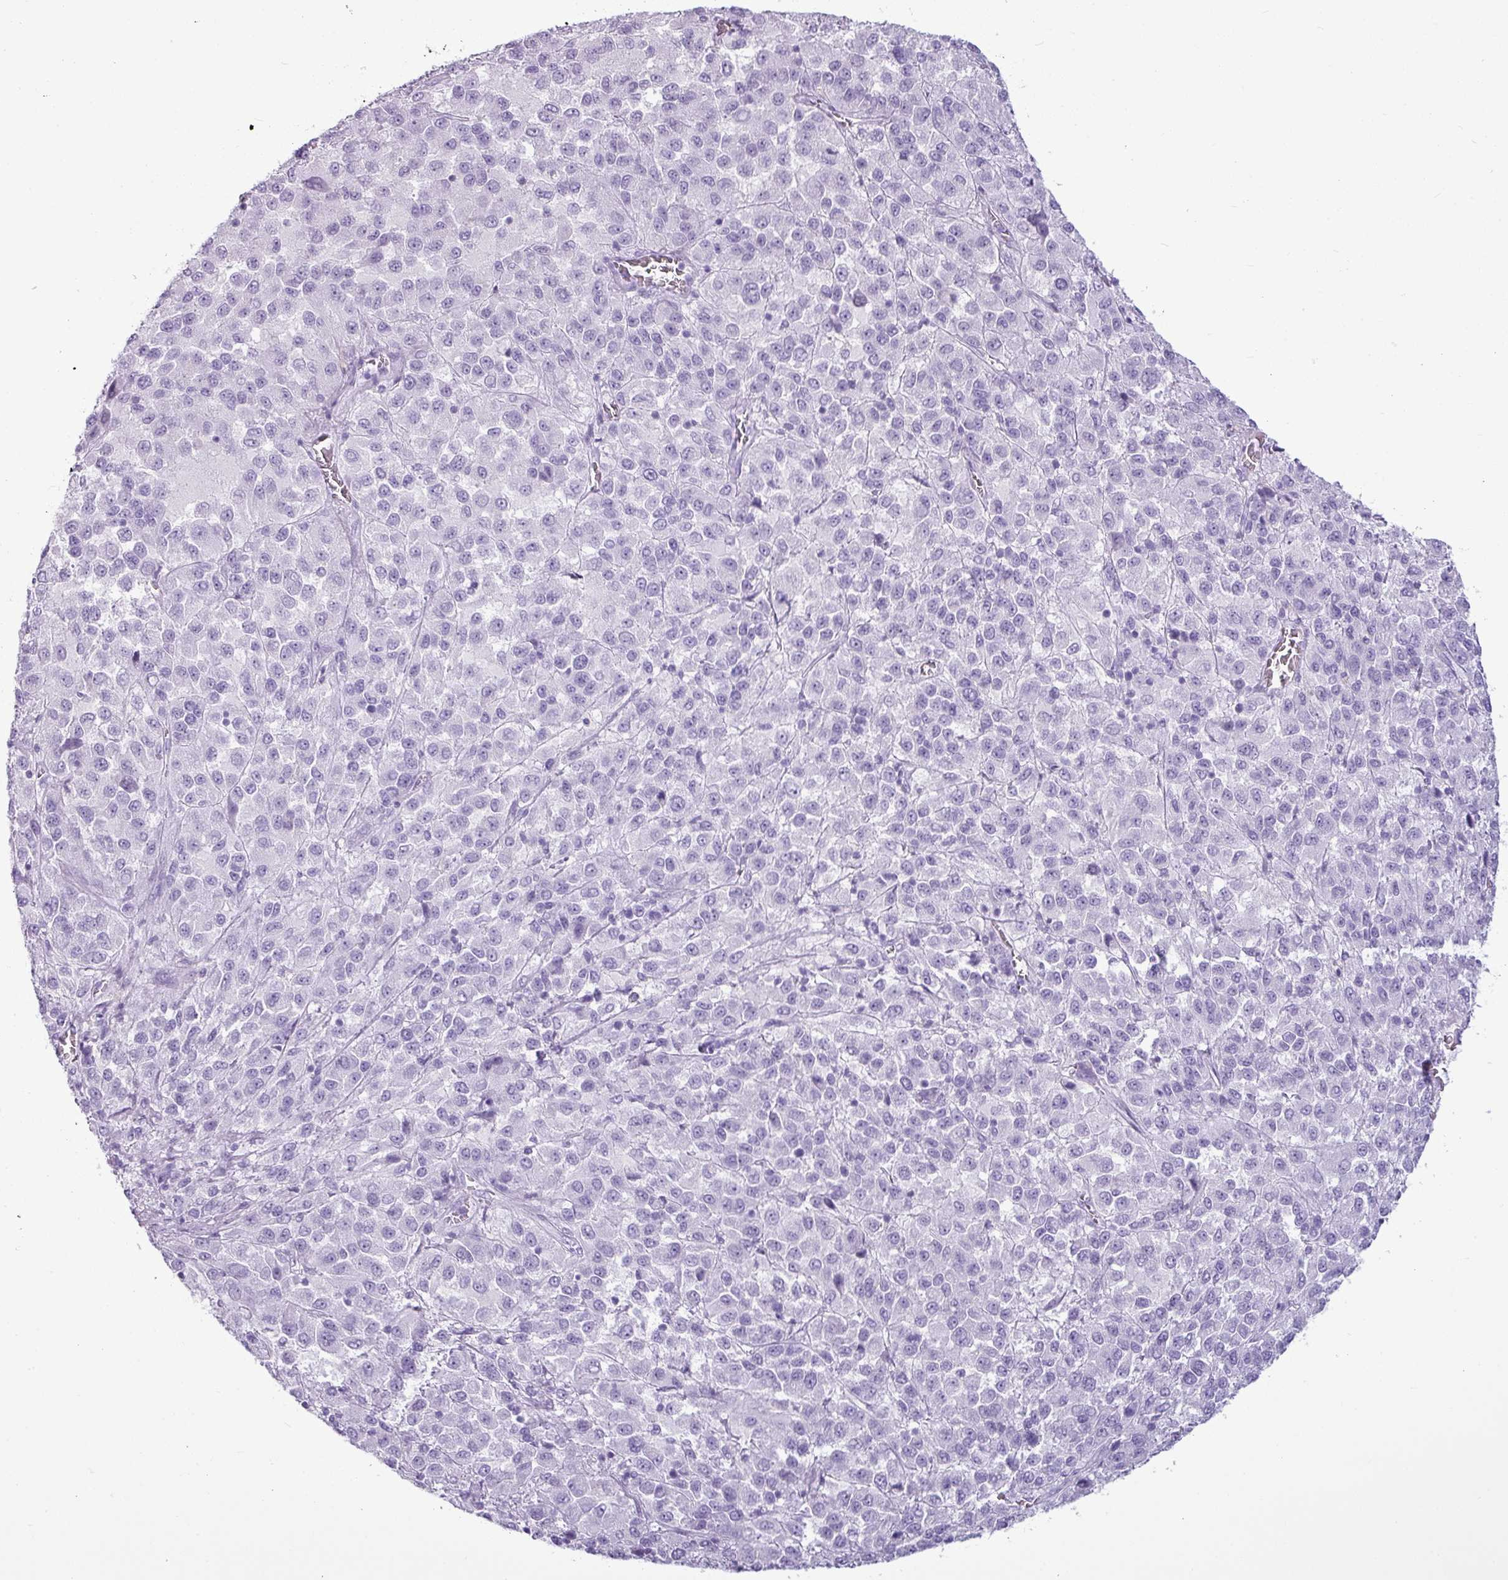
{"staining": {"intensity": "negative", "quantity": "none", "location": "none"}, "tissue": "melanoma", "cell_type": "Tumor cells", "image_type": "cancer", "snomed": [{"axis": "morphology", "description": "Malignant melanoma, Metastatic site"}, {"axis": "topography", "description": "Lung"}], "caption": "This image is of melanoma stained with IHC to label a protein in brown with the nuclei are counter-stained blue. There is no staining in tumor cells. (DAB (3,3'-diaminobenzidine) immunohistochemistry (IHC) with hematoxylin counter stain).", "gene": "AMY1B", "patient": {"sex": "male", "age": 64}}